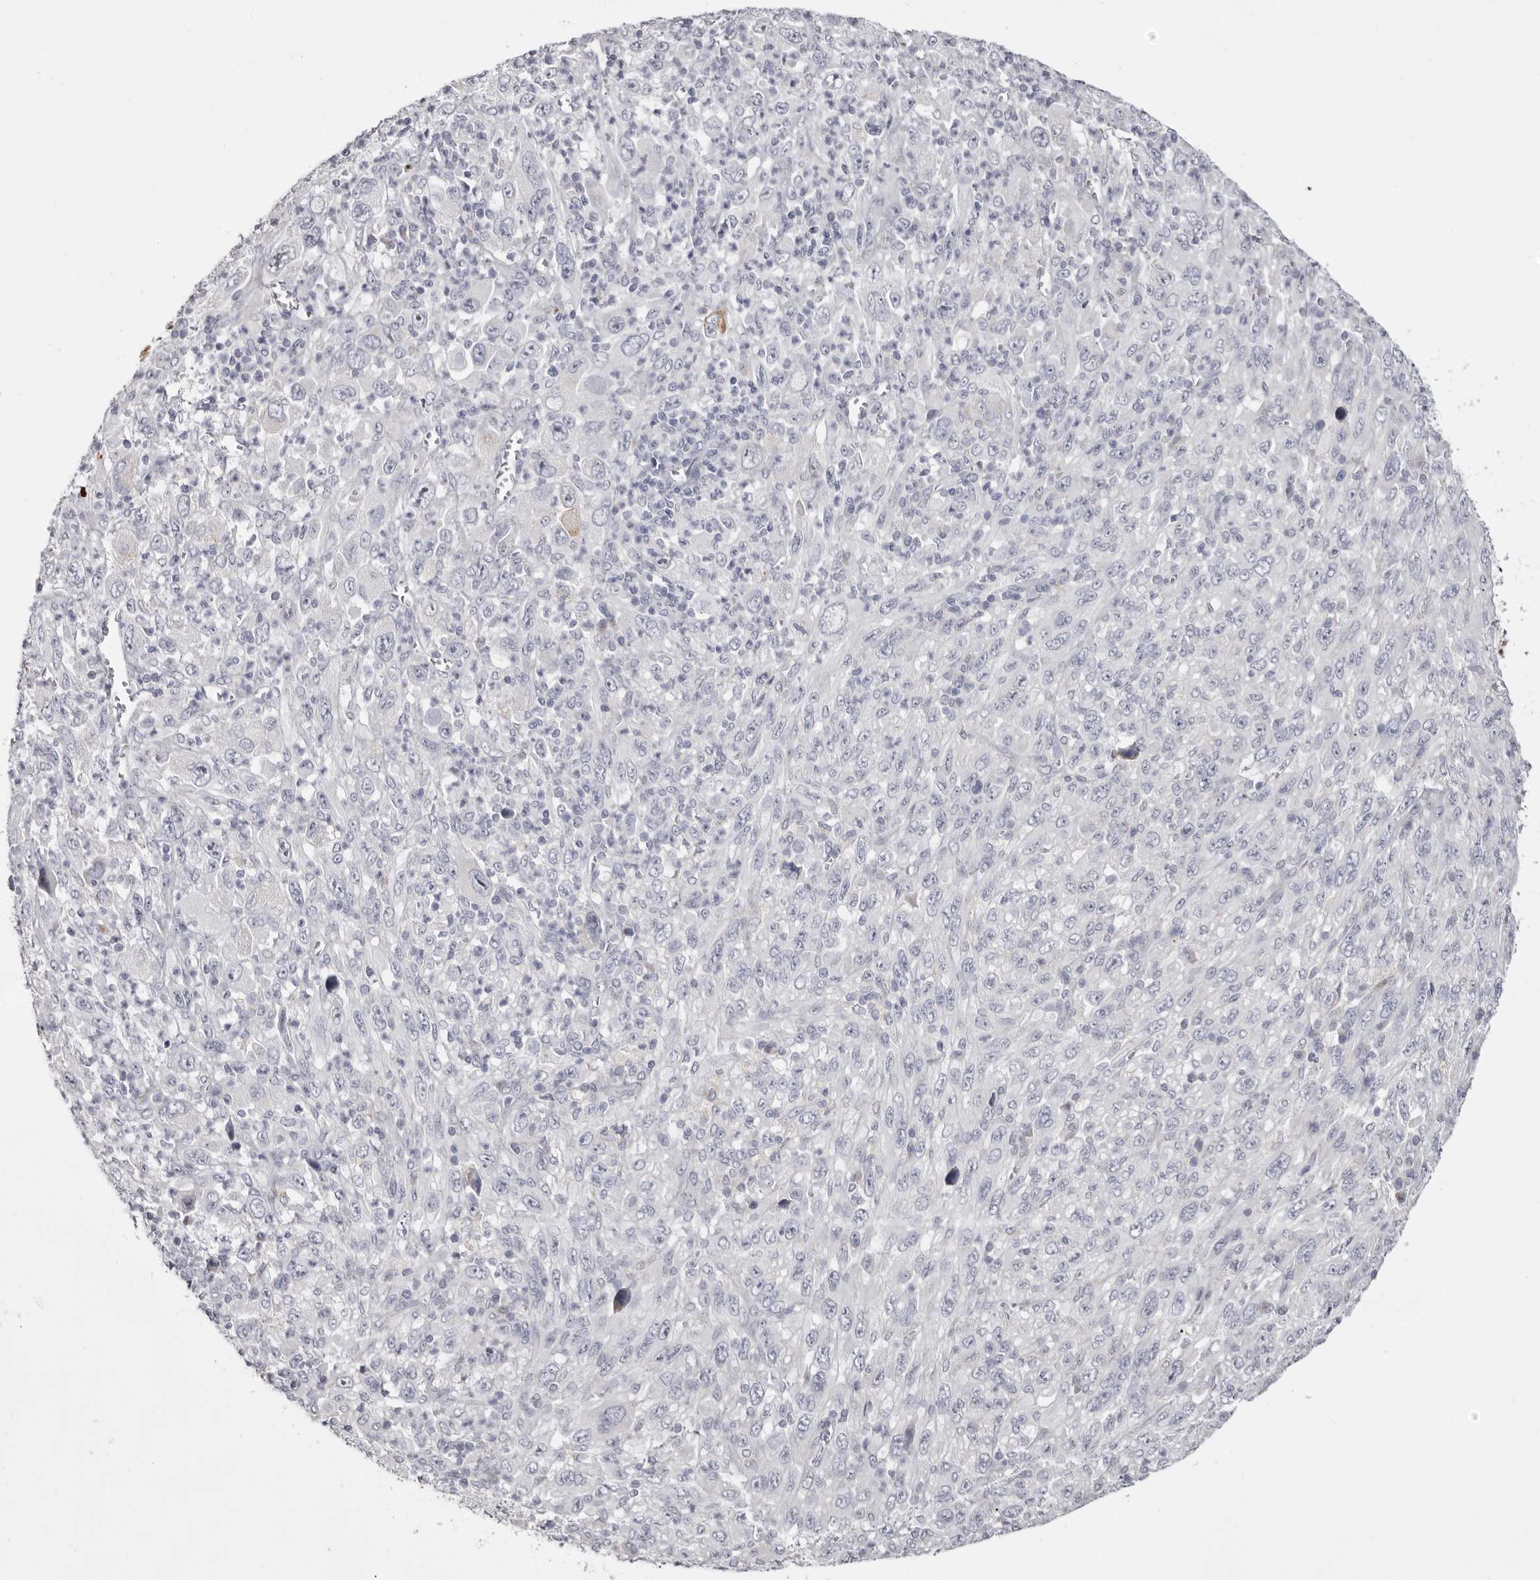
{"staining": {"intensity": "negative", "quantity": "none", "location": "none"}, "tissue": "melanoma", "cell_type": "Tumor cells", "image_type": "cancer", "snomed": [{"axis": "morphology", "description": "Malignant melanoma, Metastatic site"}, {"axis": "topography", "description": "Skin"}], "caption": "A micrograph of human malignant melanoma (metastatic site) is negative for staining in tumor cells.", "gene": "CASQ1", "patient": {"sex": "female", "age": 56}}